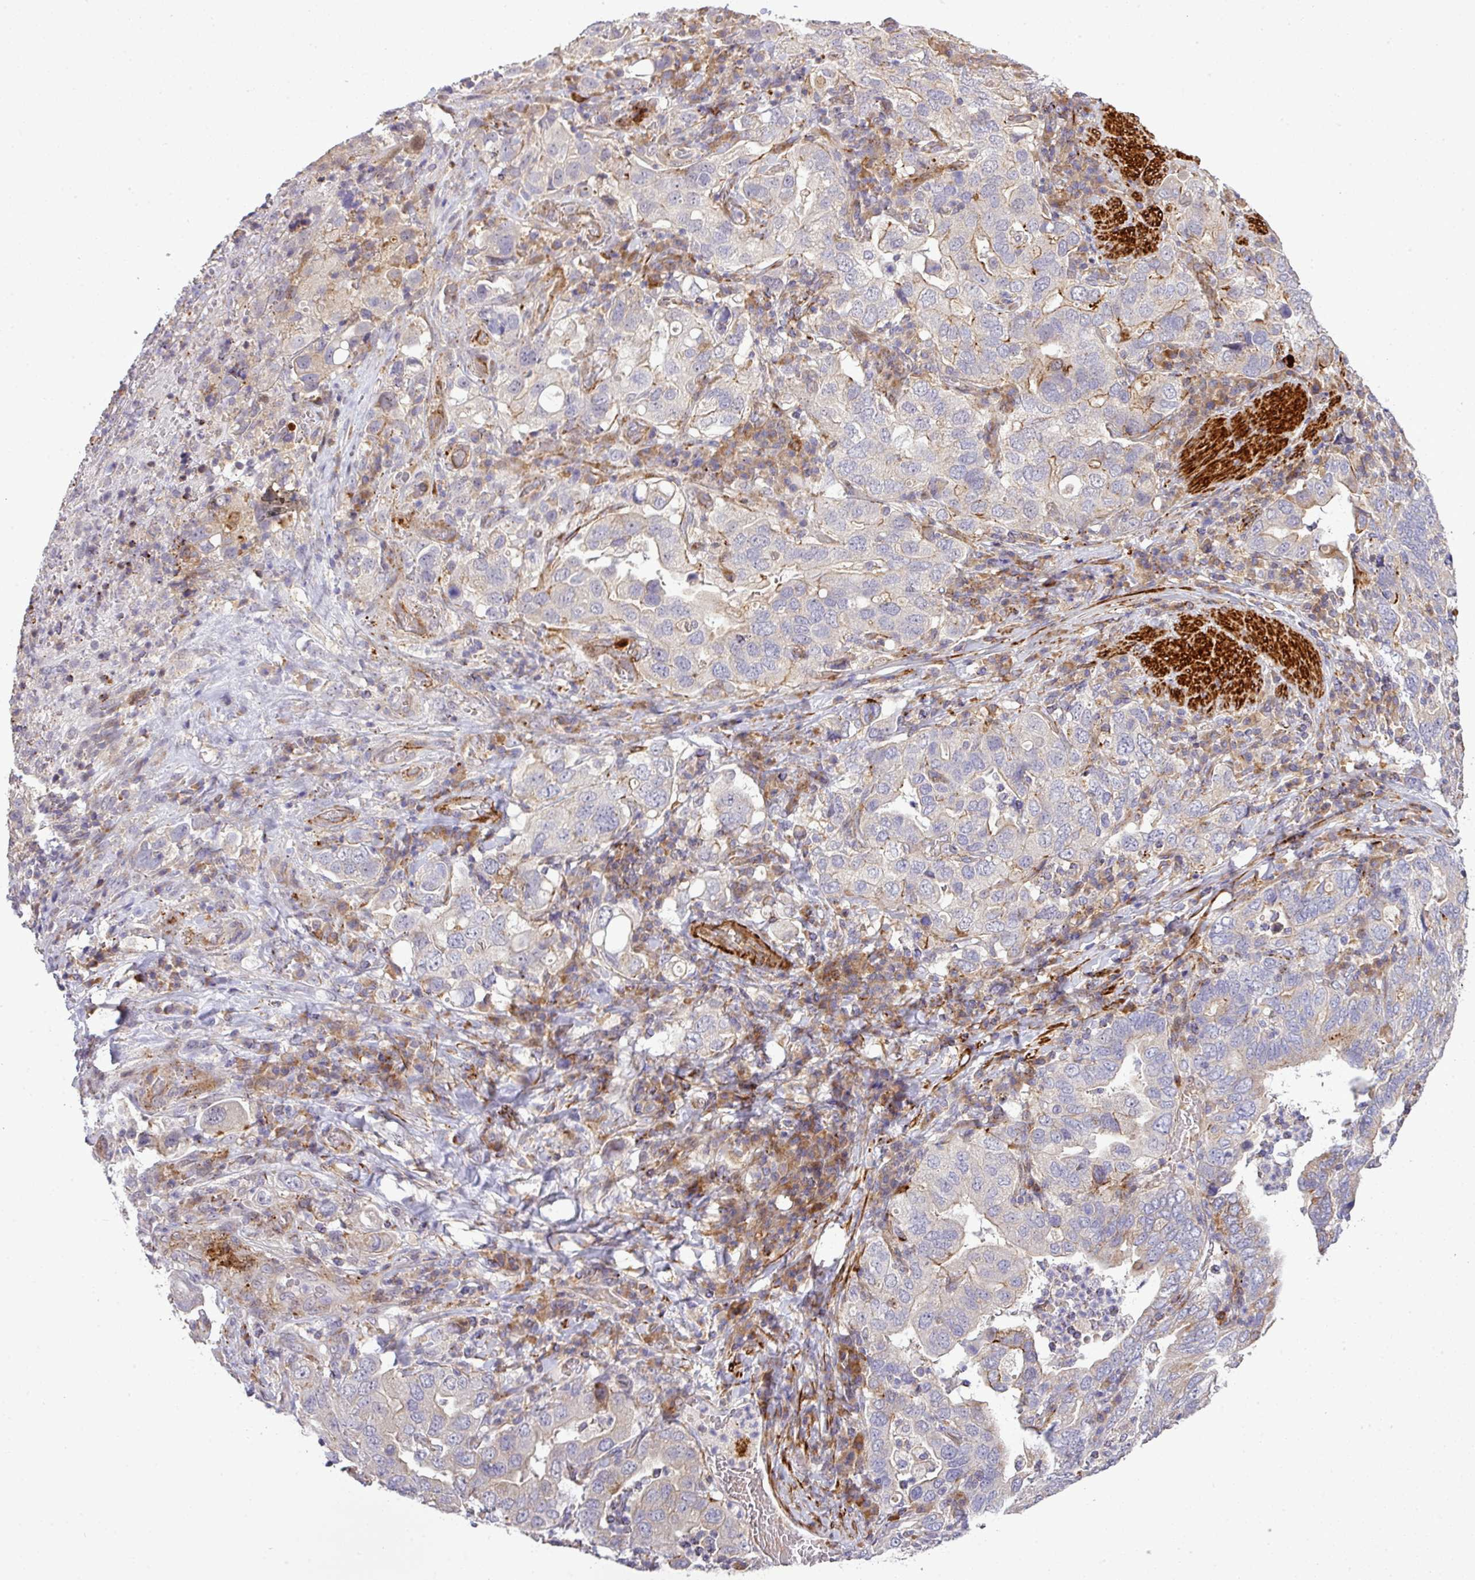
{"staining": {"intensity": "moderate", "quantity": "<25%", "location": "cytoplasmic/membranous"}, "tissue": "stomach cancer", "cell_type": "Tumor cells", "image_type": "cancer", "snomed": [{"axis": "morphology", "description": "Adenocarcinoma, NOS"}, {"axis": "topography", "description": "Stomach, upper"}], "caption": "Stomach cancer stained with immunohistochemistry exhibits moderate cytoplasmic/membranous staining in about <25% of tumor cells.", "gene": "TPRA1", "patient": {"sex": "male", "age": 62}}